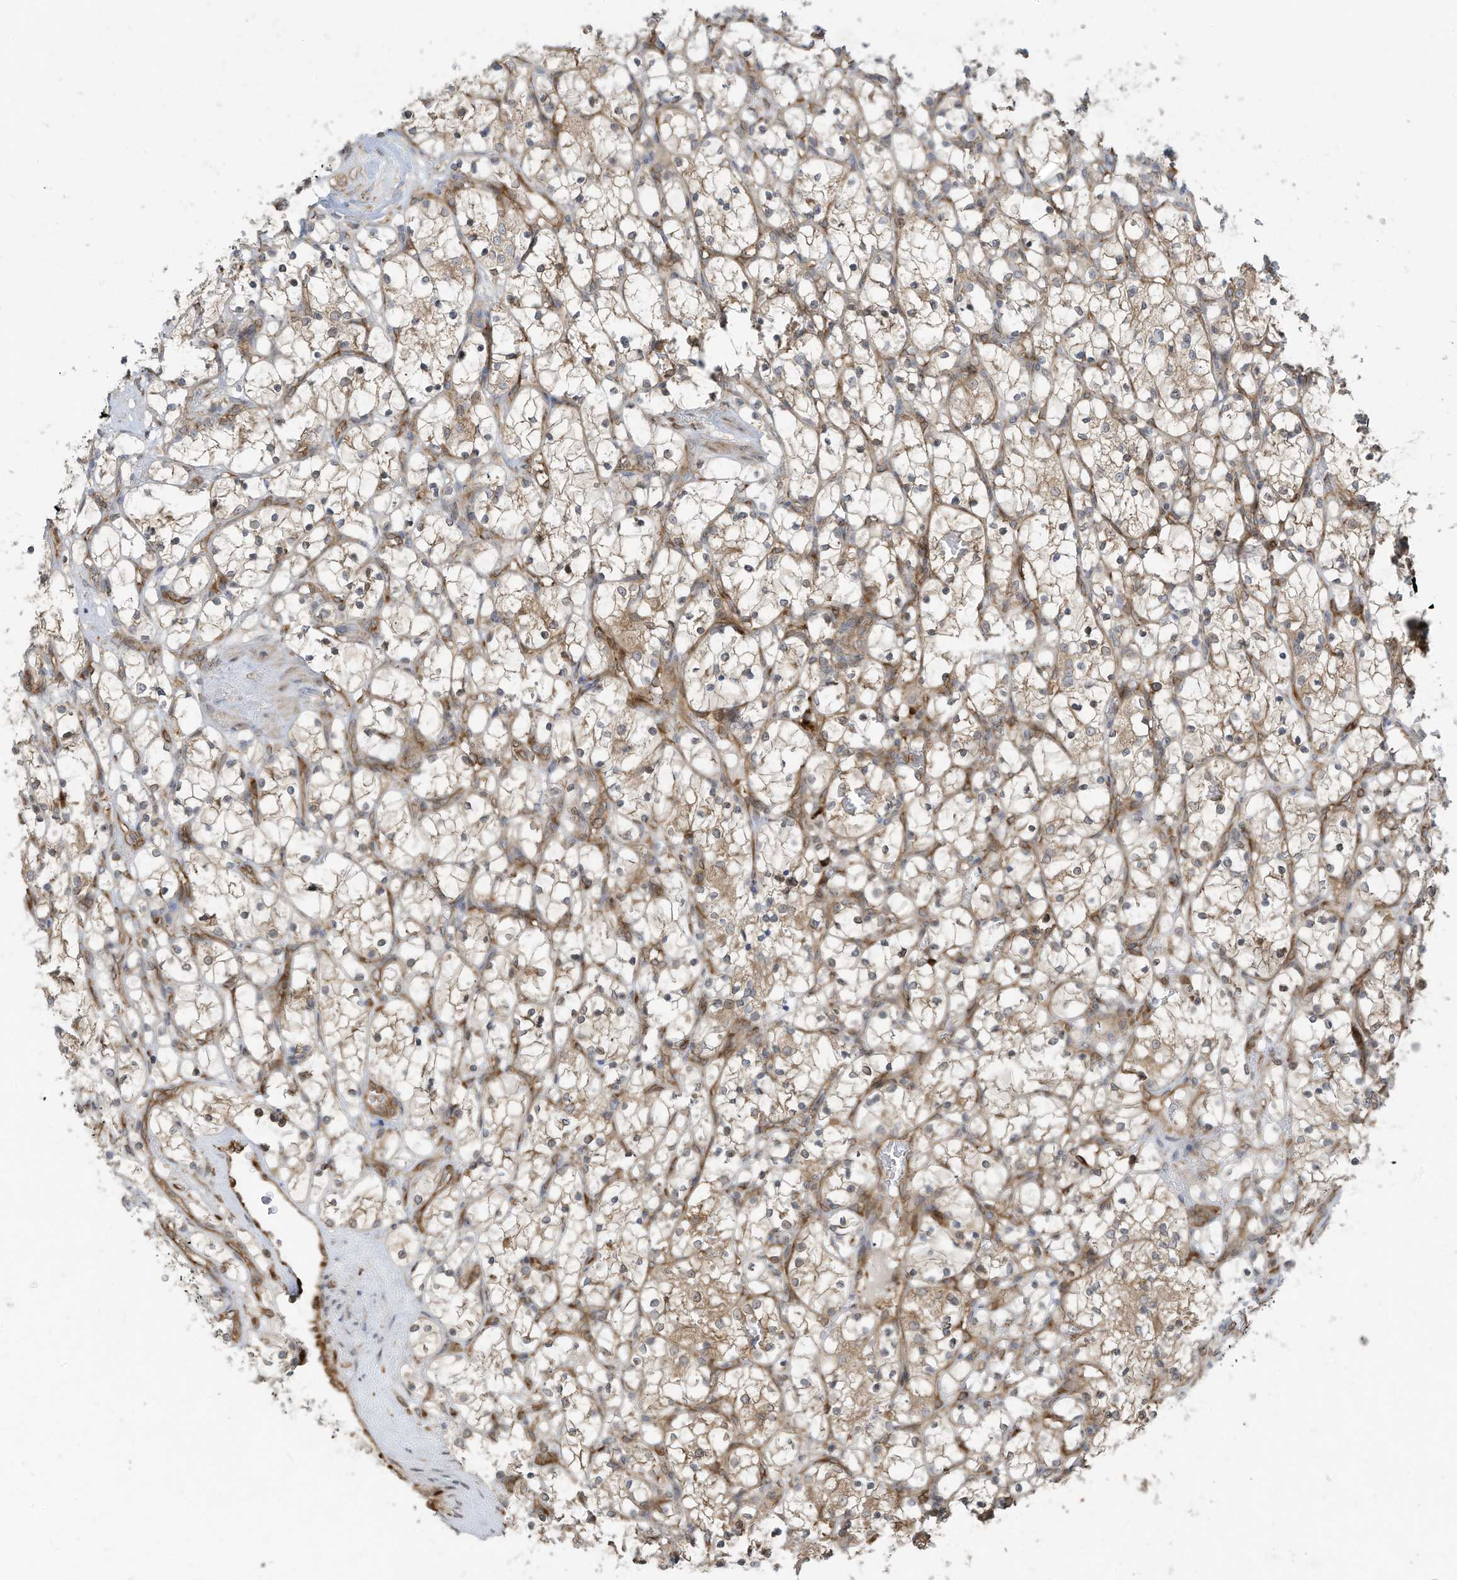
{"staining": {"intensity": "weak", "quantity": "25%-75%", "location": "cytoplasmic/membranous"}, "tissue": "renal cancer", "cell_type": "Tumor cells", "image_type": "cancer", "snomed": [{"axis": "morphology", "description": "Adenocarcinoma, NOS"}, {"axis": "topography", "description": "Kidney"}], "caption": "Human renal cancer (adenocarcinoma) stained with a brown dye demonstrates weak cytoplasmic/membranous positive positivity in about 25%-75% of tumor cells.", "gene": "USE1", "patient": {"sex": "female", "age": 69}}